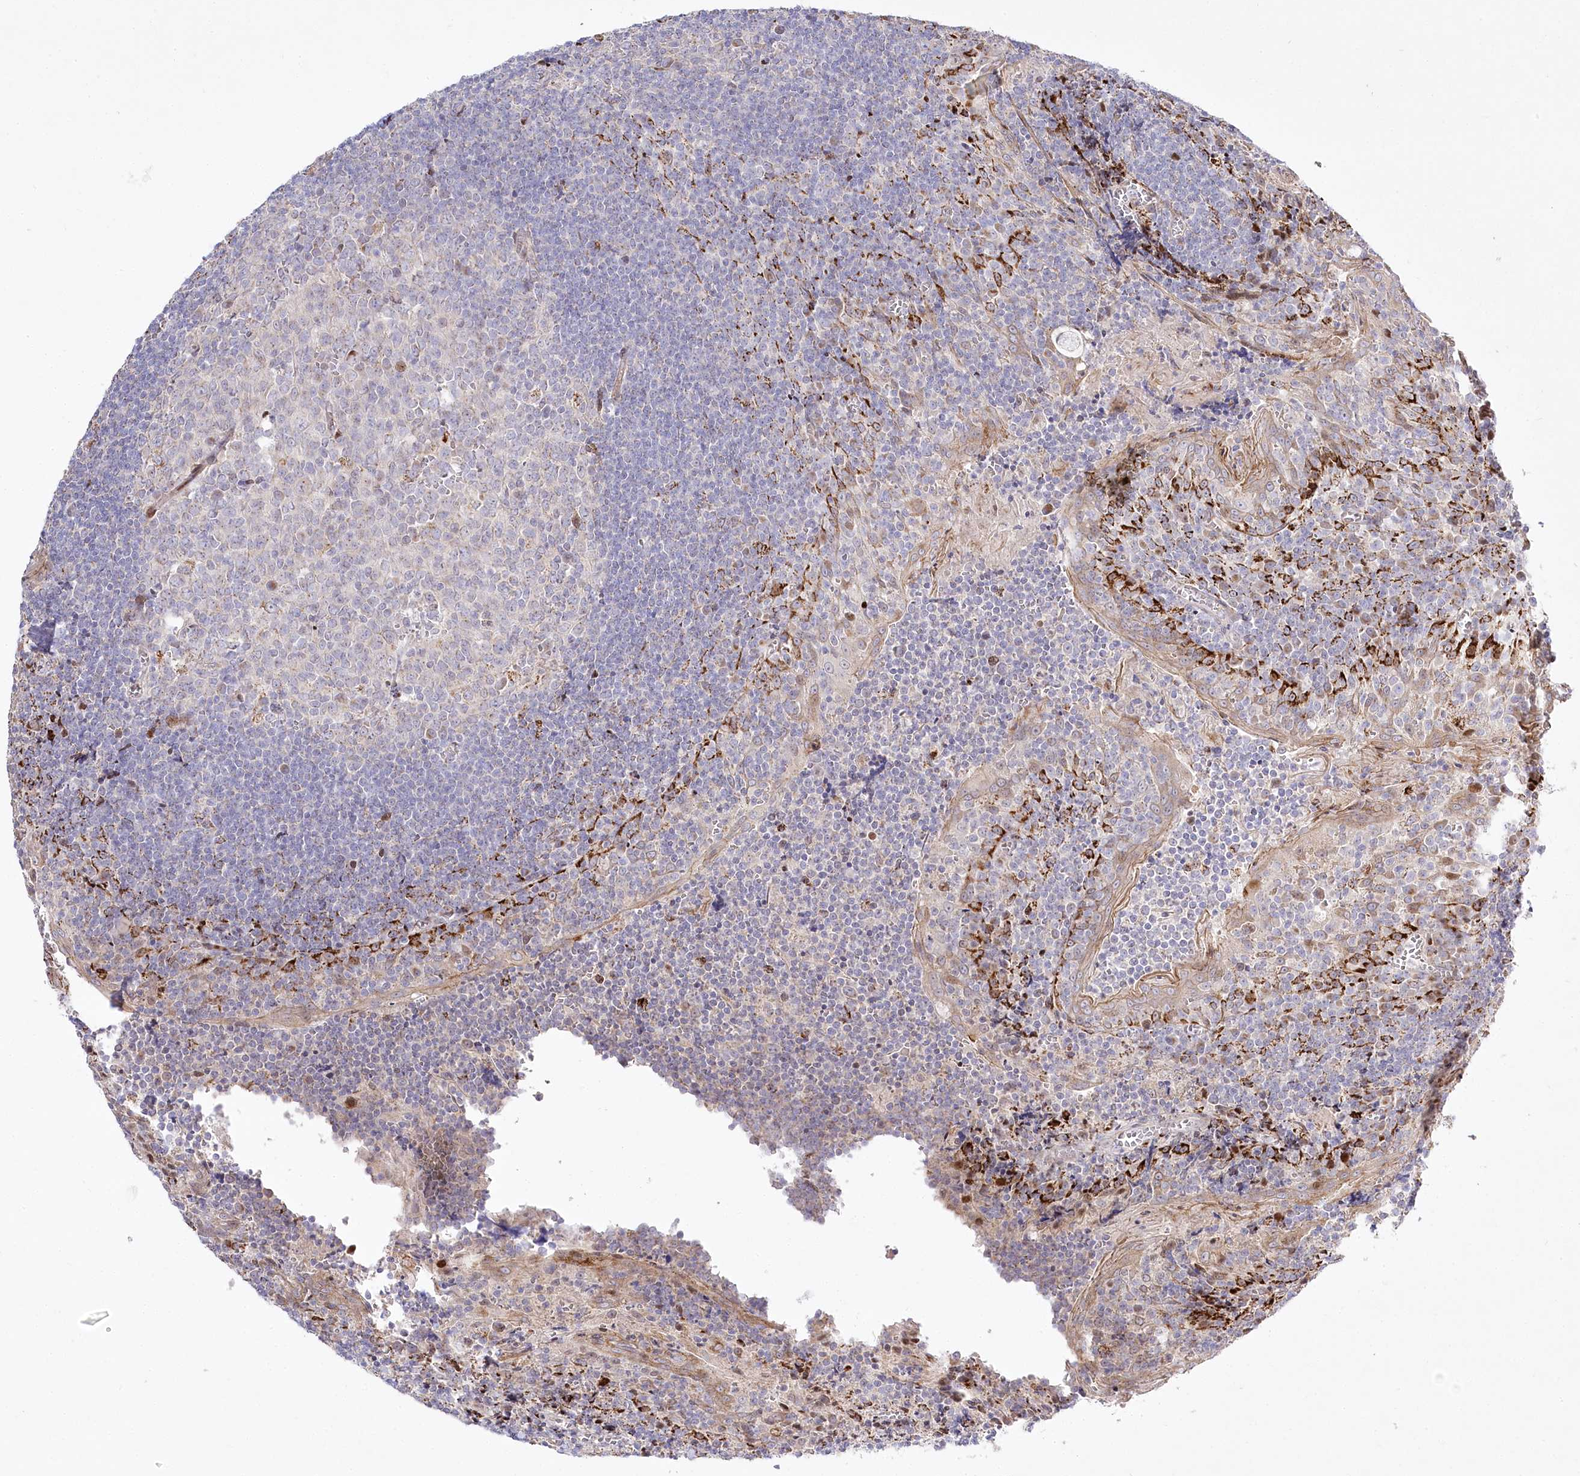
{"staining": {"intensity": "negative", "quantity": "none", "location": "none"}, "tissue": "tonsil", "cell_type": "Germinal center cells", "image_type": "normal", "snomed": [{"axis": "morphology", "description": "Normal tissue, NOS"}, {"axis": "topography", "description": "Tonsil"}], "caption": "The histopathology image exhibits no staining of germinal center cells in benign tonsil.", "gene": "CEP164", "patient": {"sex": "male", "age": 27}}